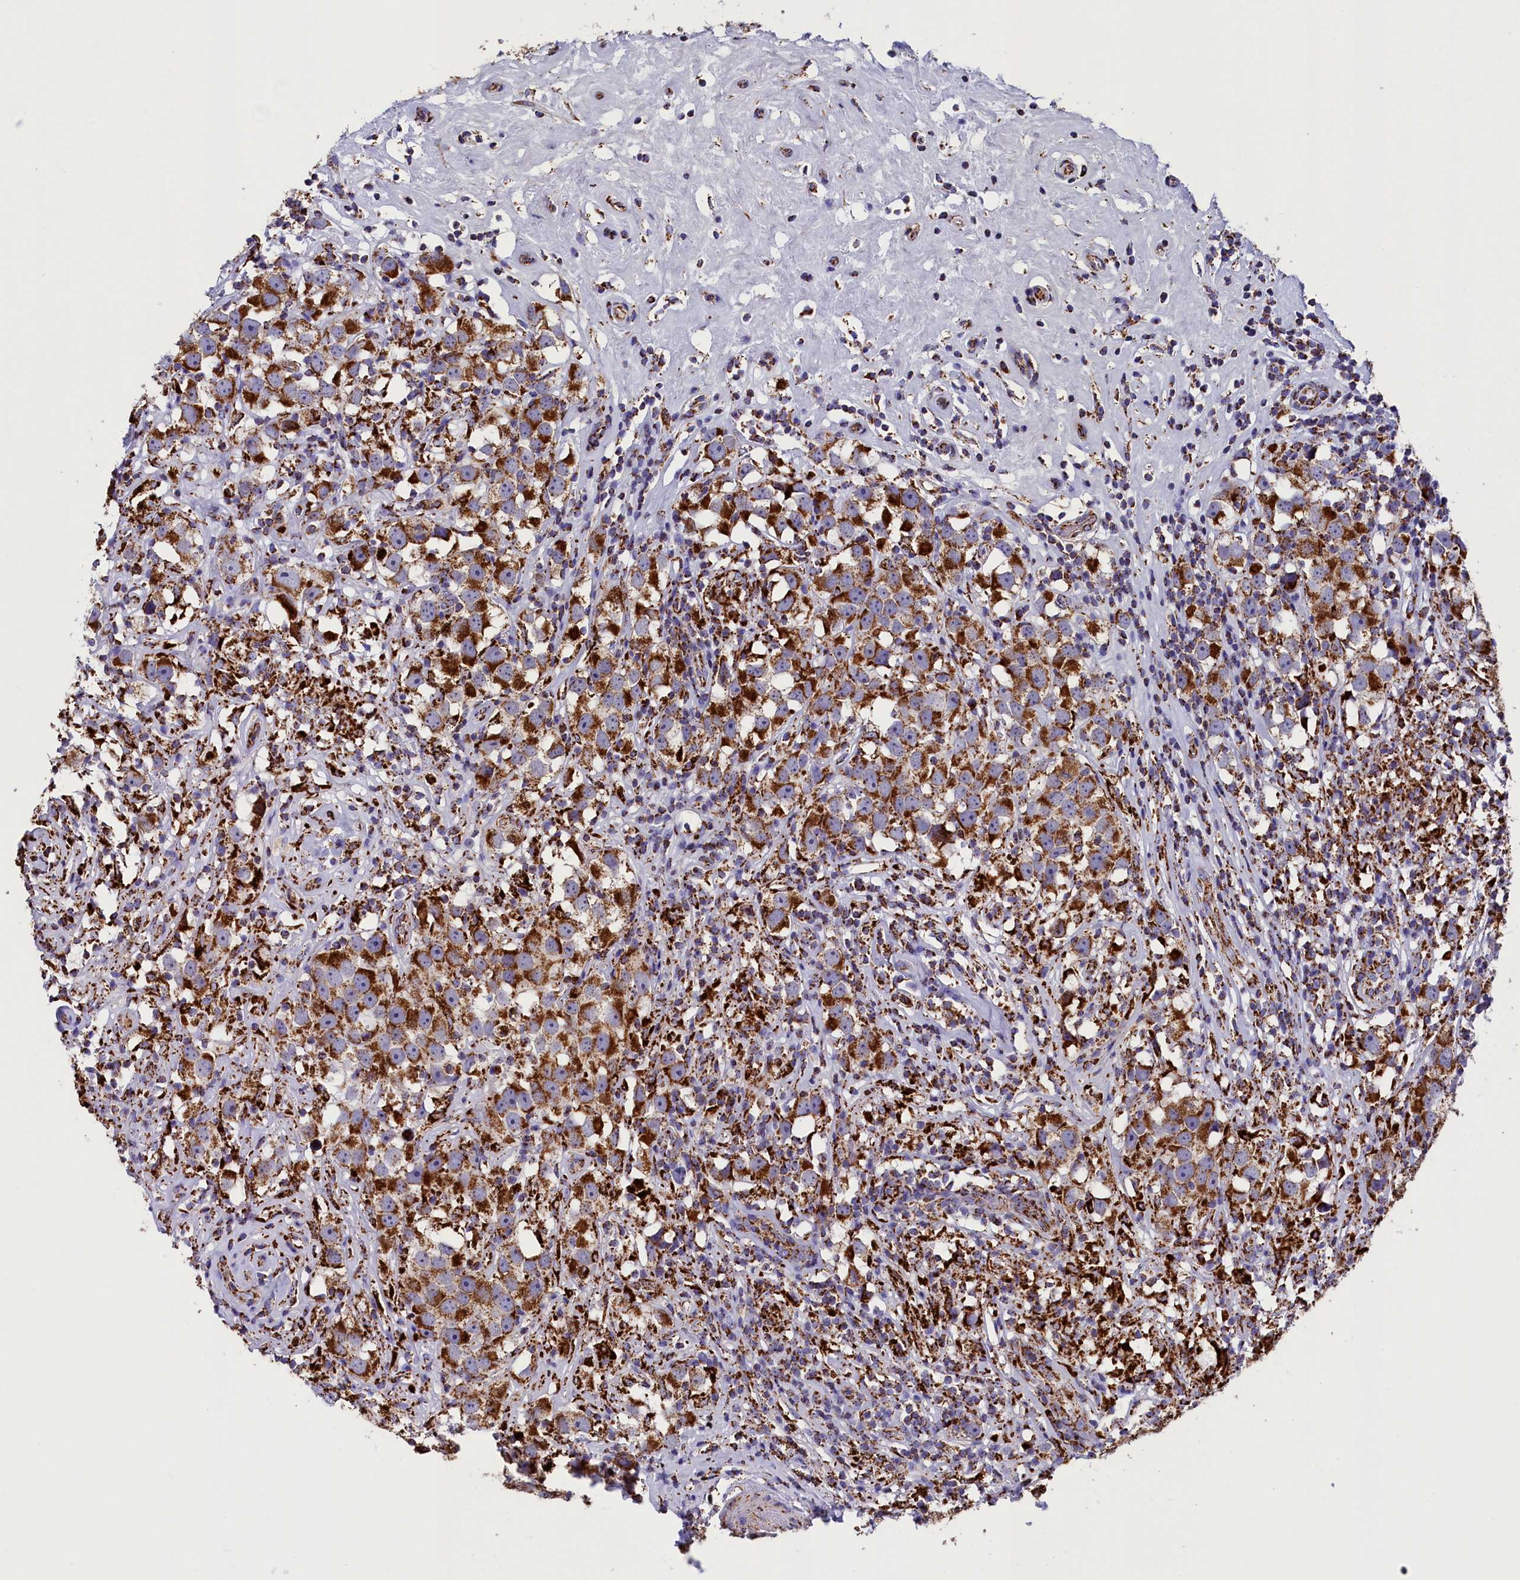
{"staining": {"intensity": "strong", "quantity": ">75%", "location": "cytoplasmic/membranous"}, "tissue": "testis cancer", "cell_type": "Tumor cells", "image_type": "cancer", "snomed": [{"axis": "morphology", "description": "Seminoma, NOS"}, {"axis": "topography", "description": "Testis"}], "caption": "Immunohistochemistry (IHC) image of seminoma (testis) stained for a protein (brown), which demonstrates high levels of strong cytoplasmic/membranous positivity in about >75% of tumor cells.", "gene": "SLC39A3", "patient": {"sex": "male", "age": 49}}